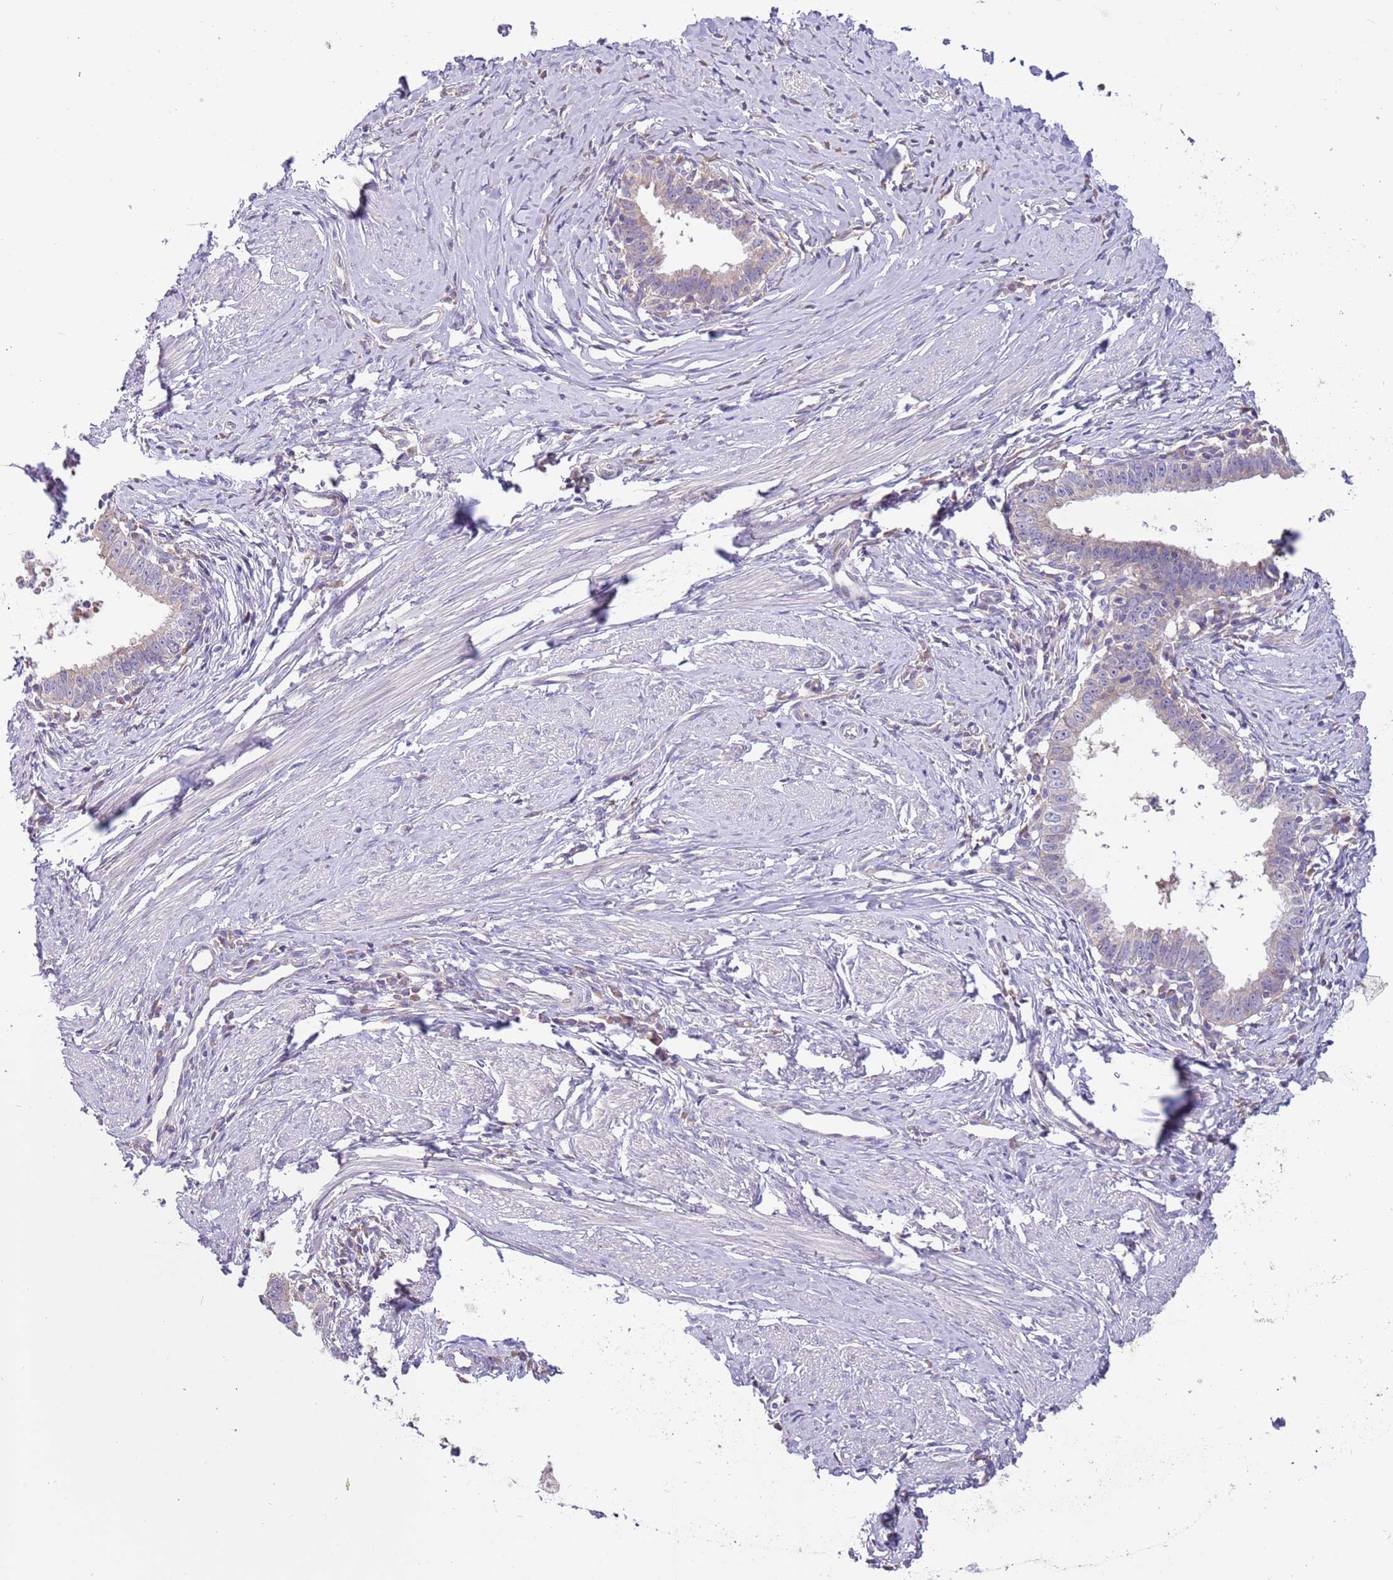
{"staining": {"intensity": "negative", "quantity": "none", "location": "none"}, "tissue": "cervical cancer", "cell_type": "Tumor cells", "image_type": "cancer", "snomed": [{"axis": "morphology", "description": "Adenocarcinoma, NOS"}, {"axis": "topography", "description": "Cervix"}], "caption": "High magnification brightfield microscopy of cervical adenocarcinoma stained with DAB (brown) and counterstained with hematoxylin (blue): tumor cells show no significant positivity.", "gene": "CABYR", "patient": {"sex": "female", "age": 36}}